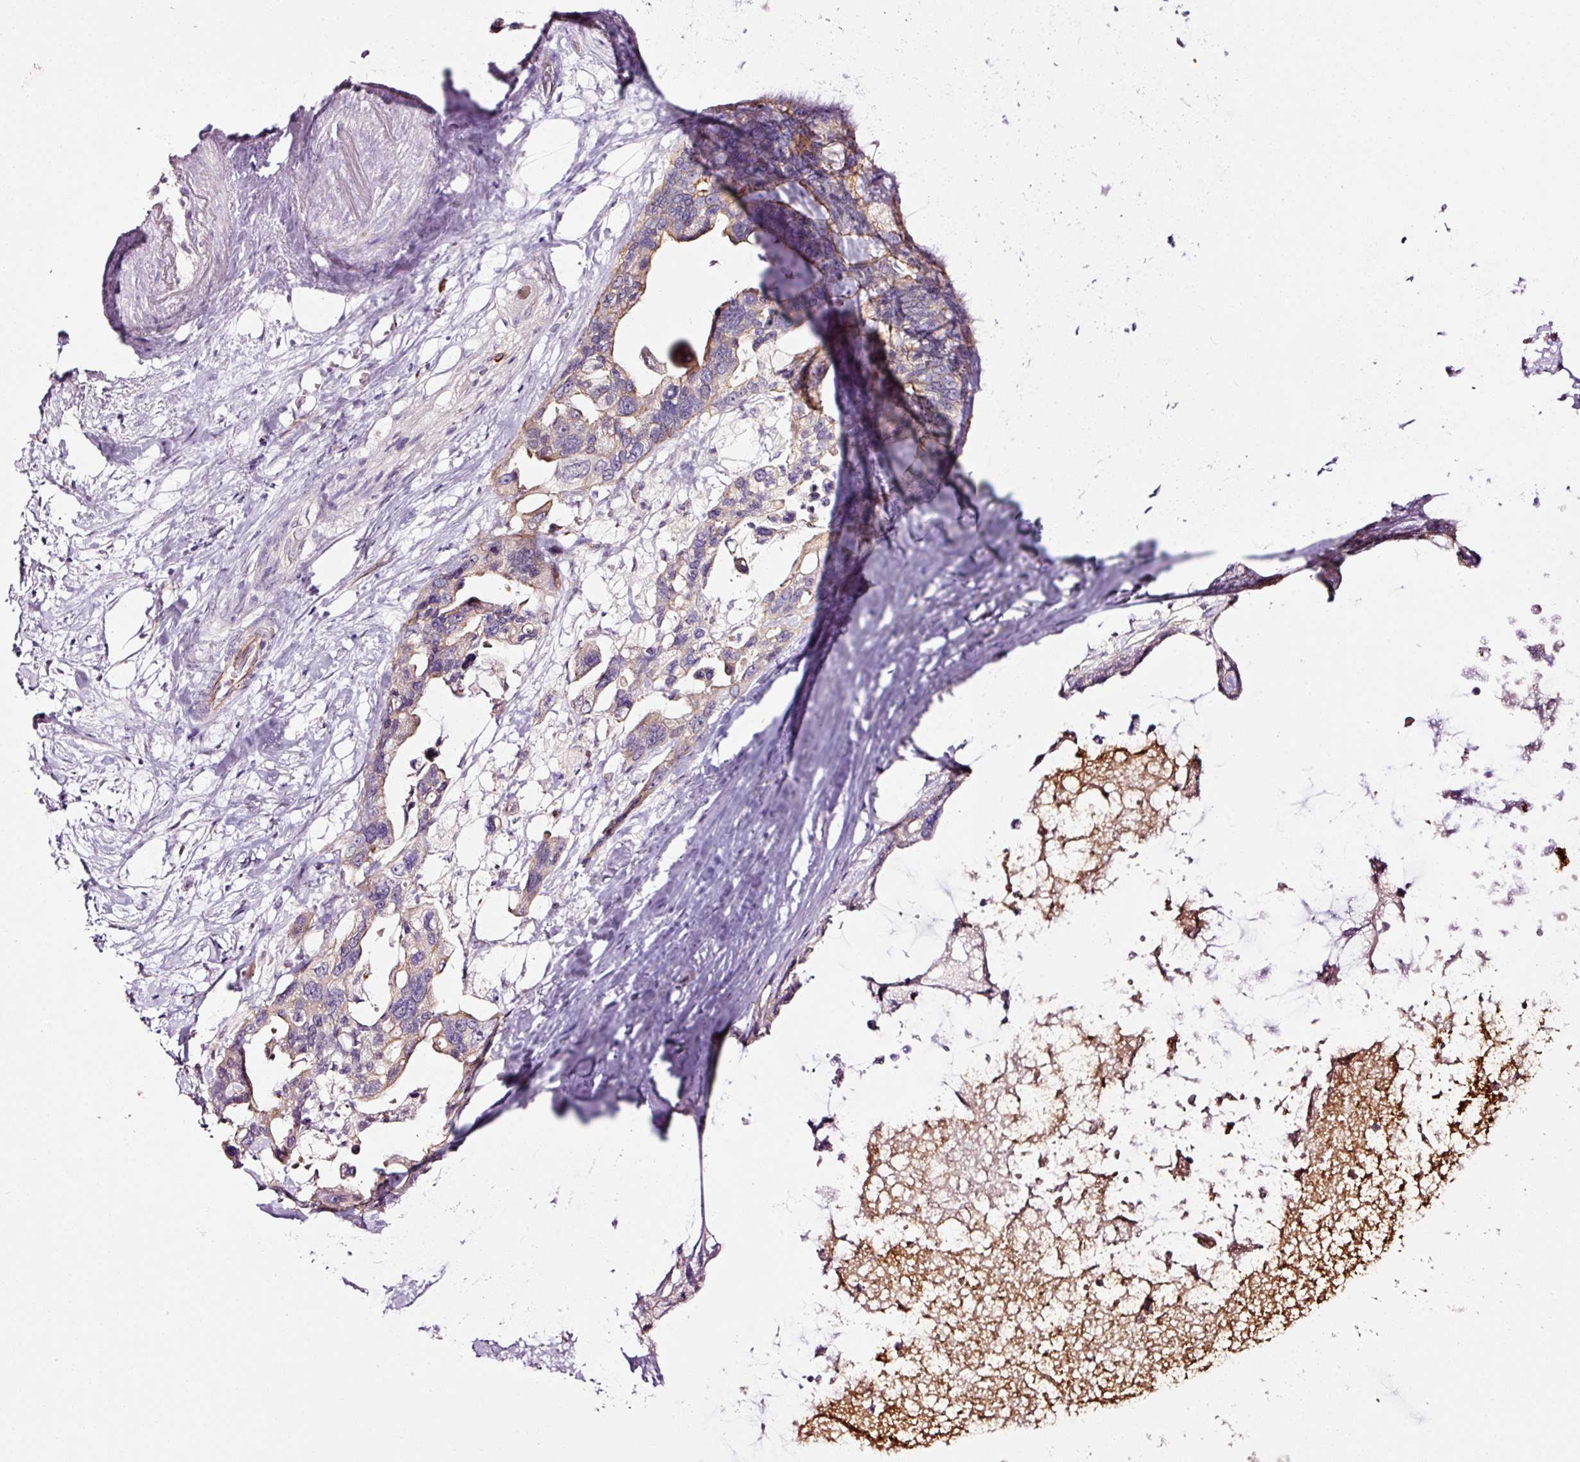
{"staining": {"intensity": "weak", "quantity": "25%-75%", "location": "cytoplasmic/membranous"}, "tissue": "pancreatic cancer", "cell_type": "Tumor cells", "image_type": "cancer", "snomed": [{"axis": "morphology", "description": "Adenocarcinoma, NOS"}, {"axis": "topography", "description": "Pancreas"}], "caption": "Adenocarcinoma (pancreatic) stained with DAB (3,3'-diaminobenzidine) IHC shows low levels of weak cytoplasmic/membranous expression in about 25%-75% of tumor cells.", "gene": "ABCB4", "patient": {"sex": "female", "age": 83}}